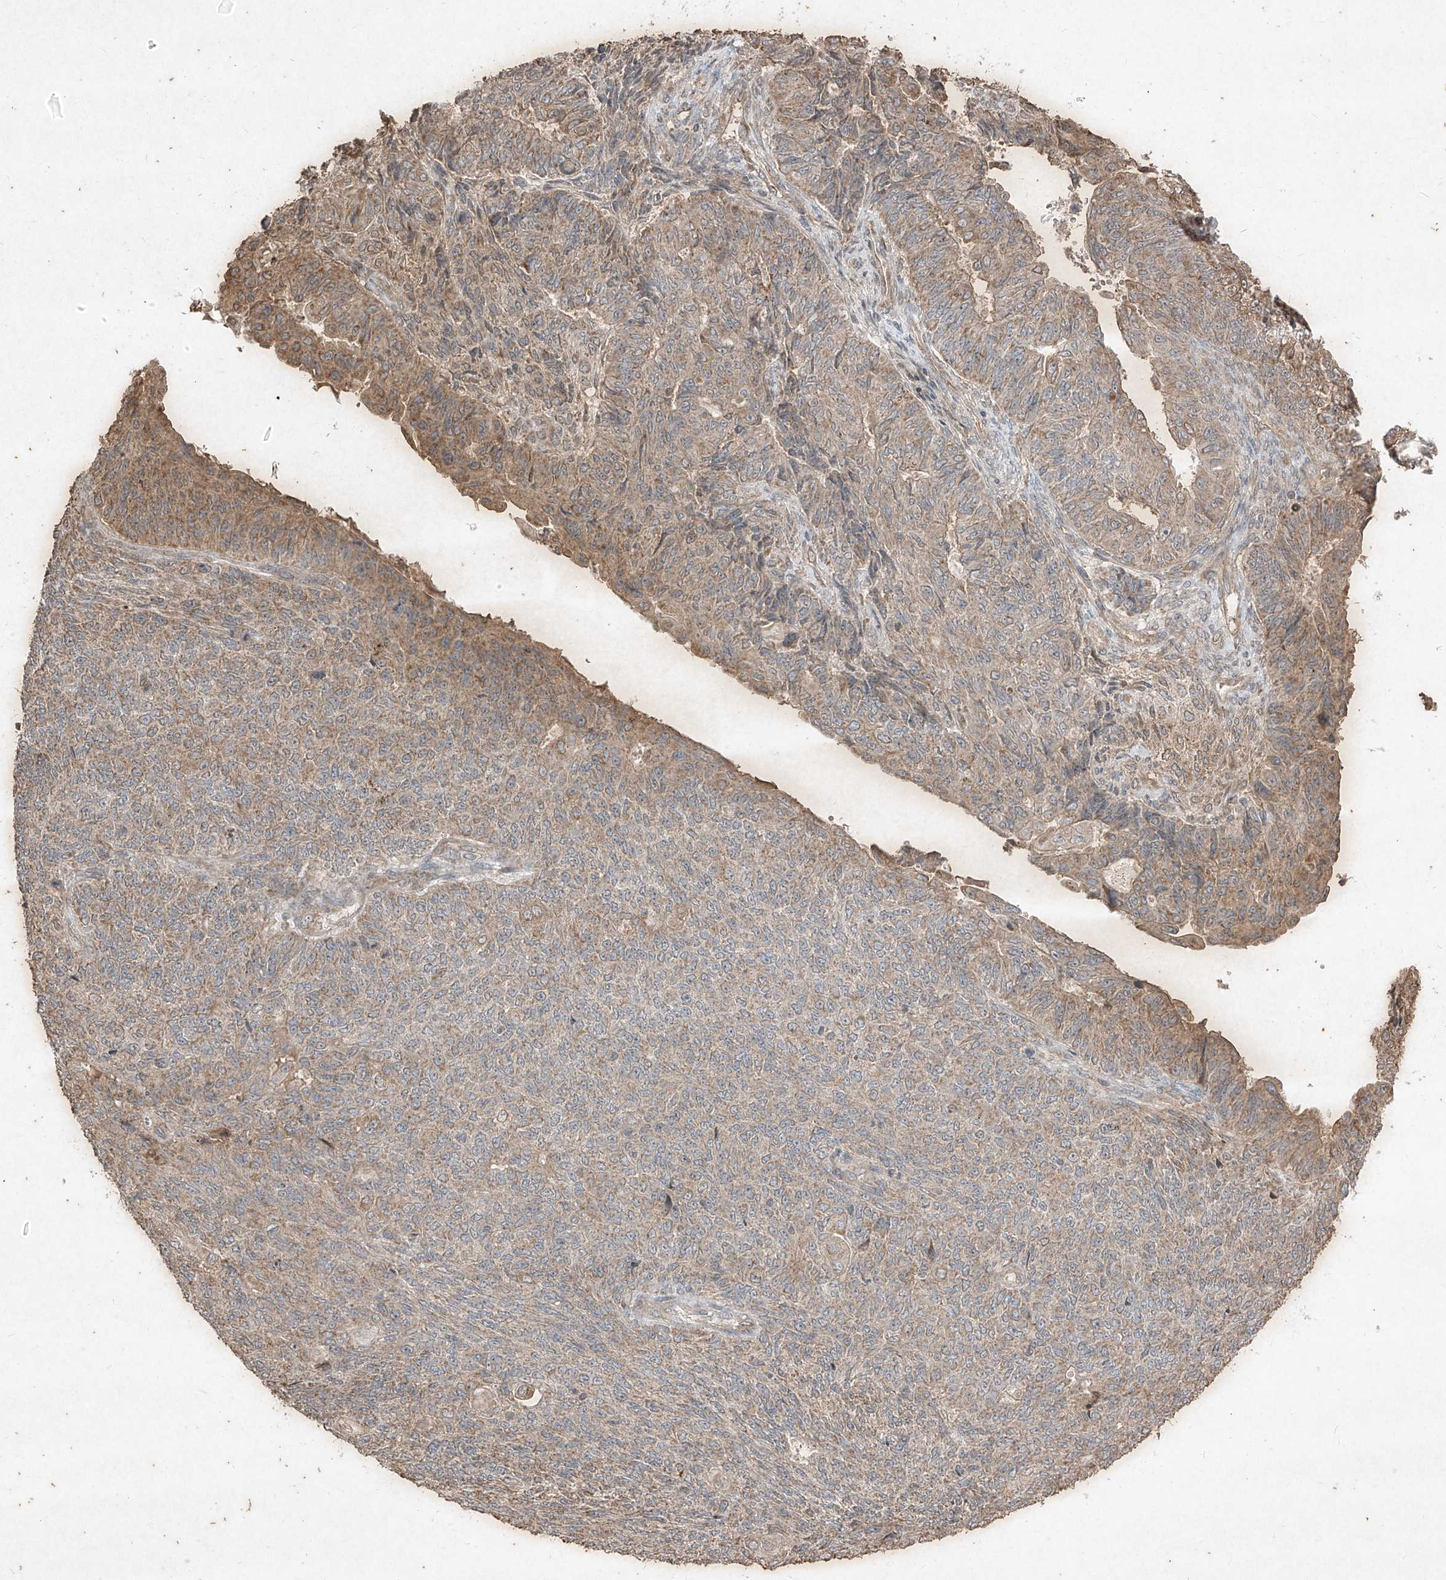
{"staining": {"intensity": "moderate", "quantity": "25%-75%", "location": "cytoplasmic/membranous"}, "tissue": "endometrial cancer", "cell_type": "Tumor cells", "image_type": "cancer", "snomed": [{"axis": "morphology", "description": "Adenocarcinoma, NOS"}, {"axis": "topography", "description": "Endometrium"}], "caption": "This histopathology image displays endometrial cancer (adenocarcinoma) stained with immunohistochemistry to label a protein in brown. The cytoplasmic/membranous of tumor cells show moderate positivity for the protein. Nuclei are counter-stained blue.", "gene": "ABCD3", "patient": {"sex": "female", "age": 32}}